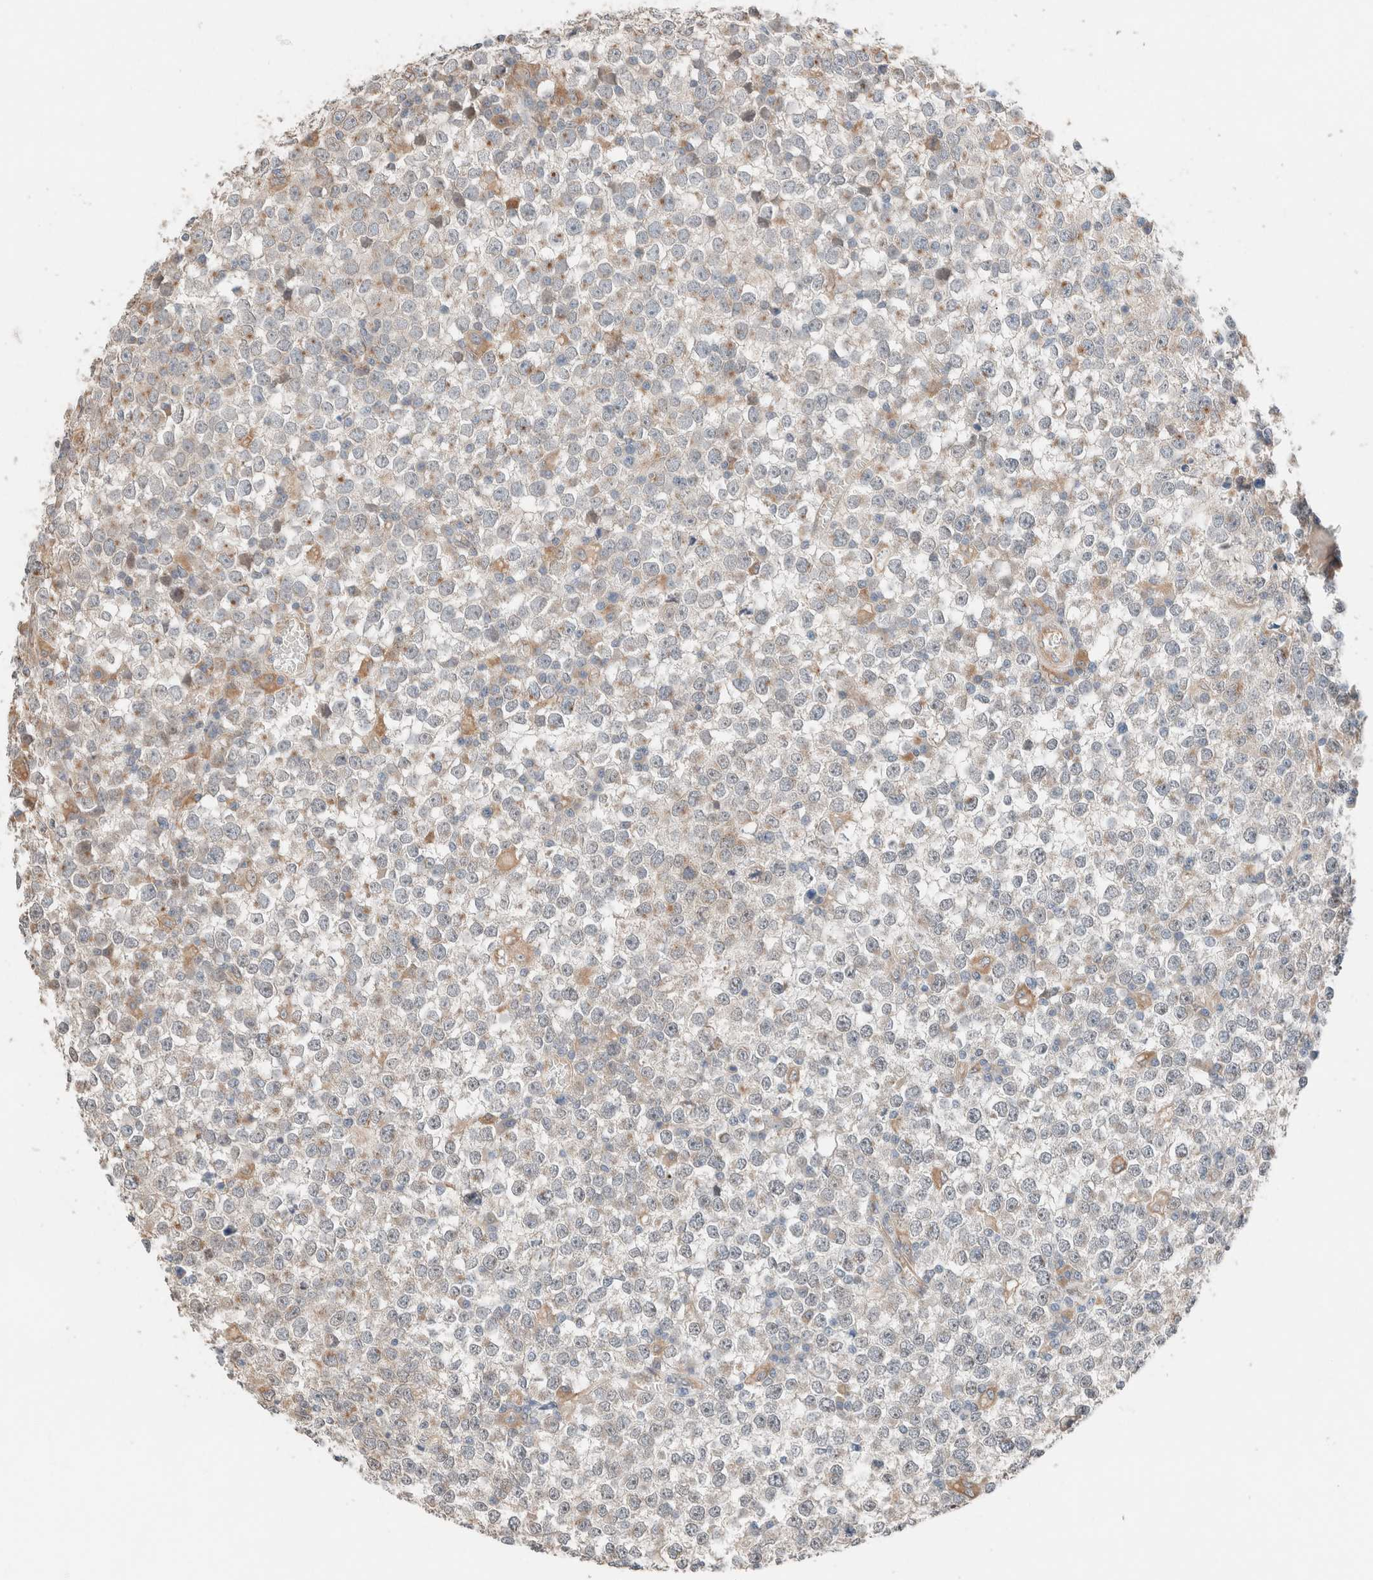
{"staining": {"intensity": "moderate", "quantity": "<25%", "location": "cytoplasmic/membranous"}, "tissue": "testis cancer", "cell_type": "Tumor cells", "image_type": "cancer", "snomed": [{"axis": "morphology", "description": "Seminoma, NOS"}, {"axis": "topography", "description": "Testis"}], "caption": "IHC image of seminoma (testis) stained for a protein (brown), which displays low levels of moderate cytoplasmic/membranous positivity in about <25% of tumor cells.", "gene": "PCM1", "patient": {"sex": "male", "age": 65}}